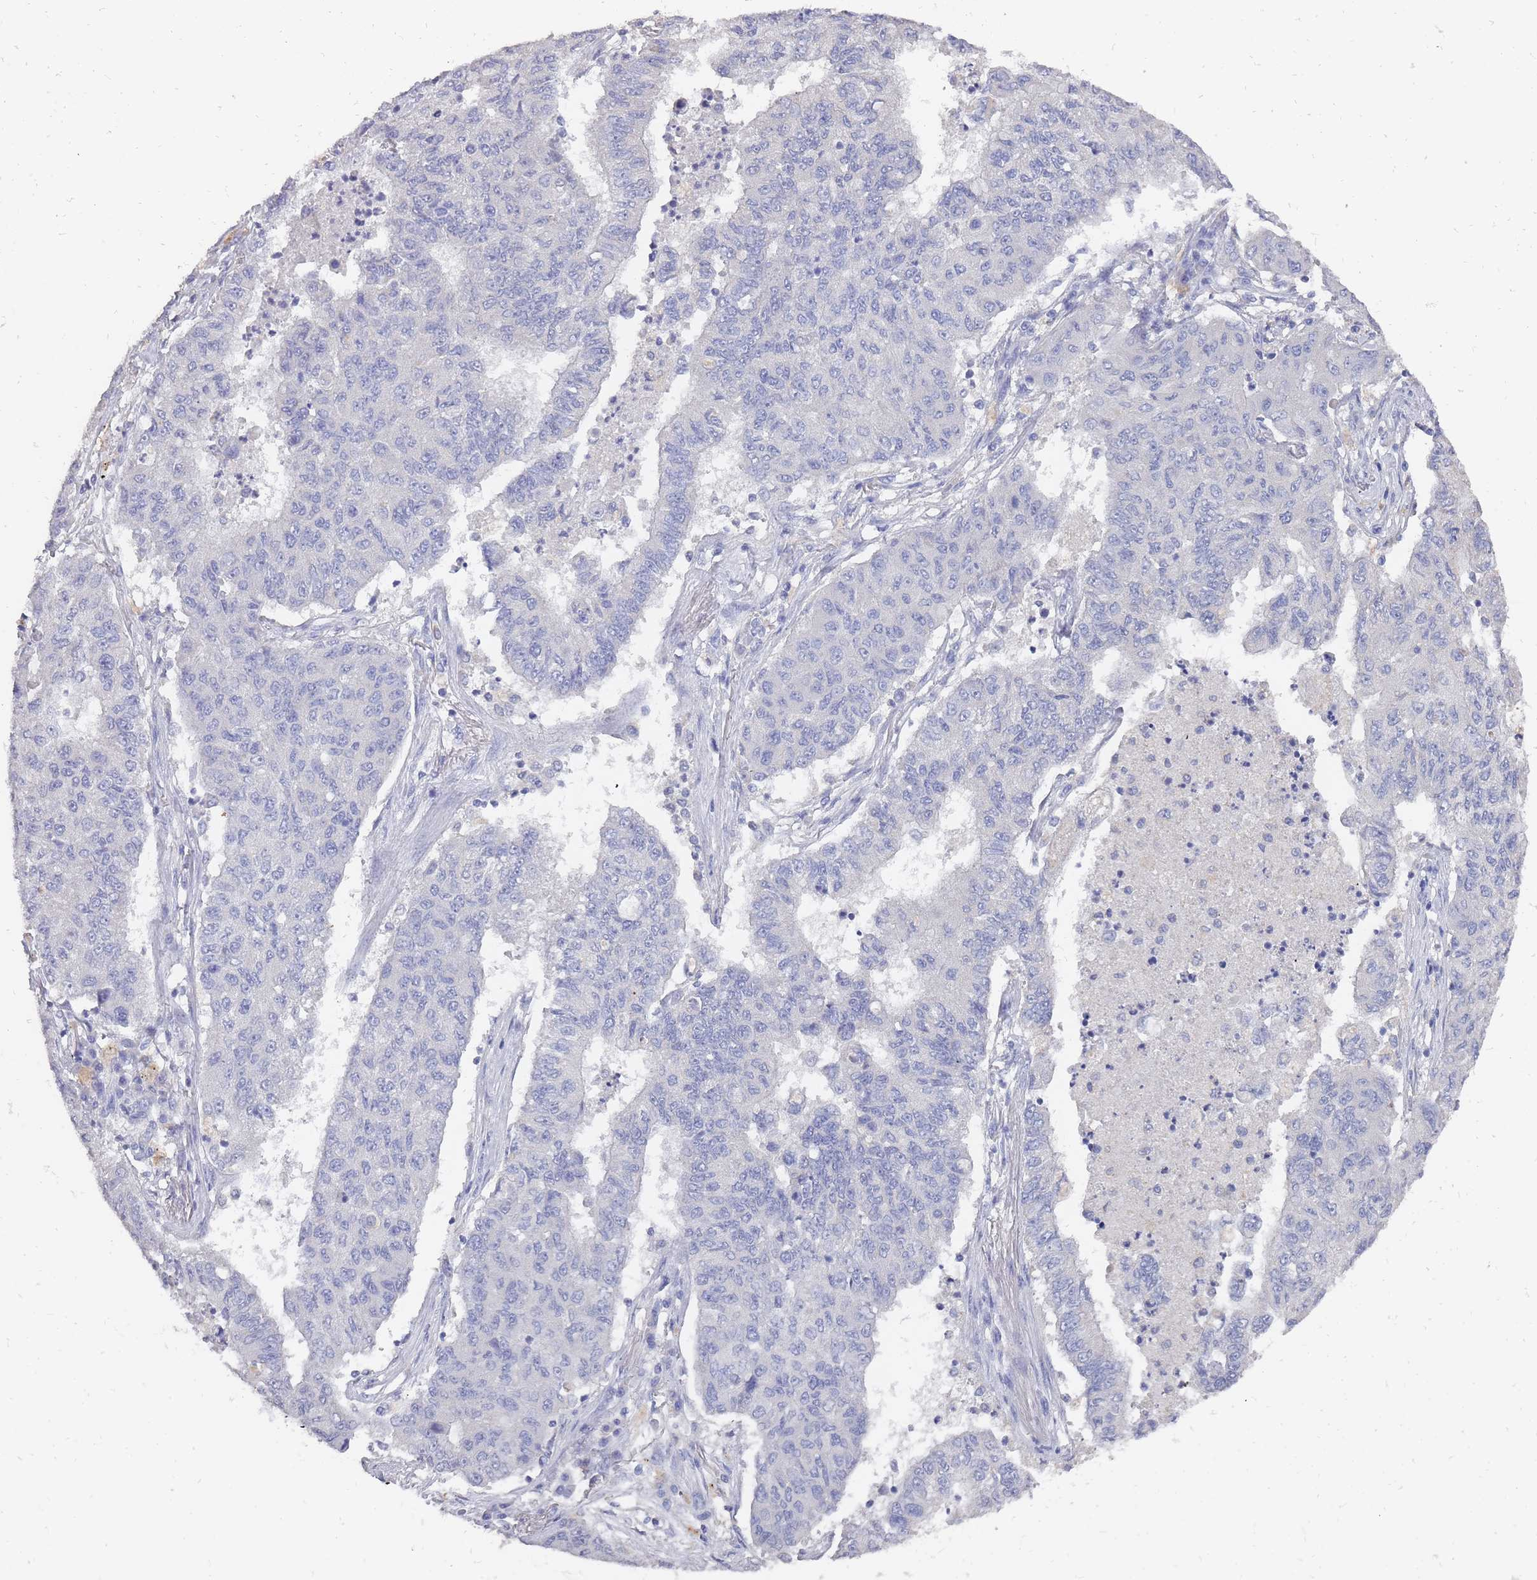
{"staining": {"intensity": "negative", "quantity": "none", "location": "none"}, "tissue": "lung cancer", "cell_type": "Tumor cells", "image_type": "cancer", "snomed": [{"axis": "morphology", "description": "Squamous cell carcinoma, NOS"}, {"axis": "topography", "description": "Lung"}], "caption": "This is an immunohistochemistry image of squamous cell carcinoma (lung). There is no positivity in tumor cells.", "gene": "OTULINL", "patient": {"sex": "male", "age": 74}}